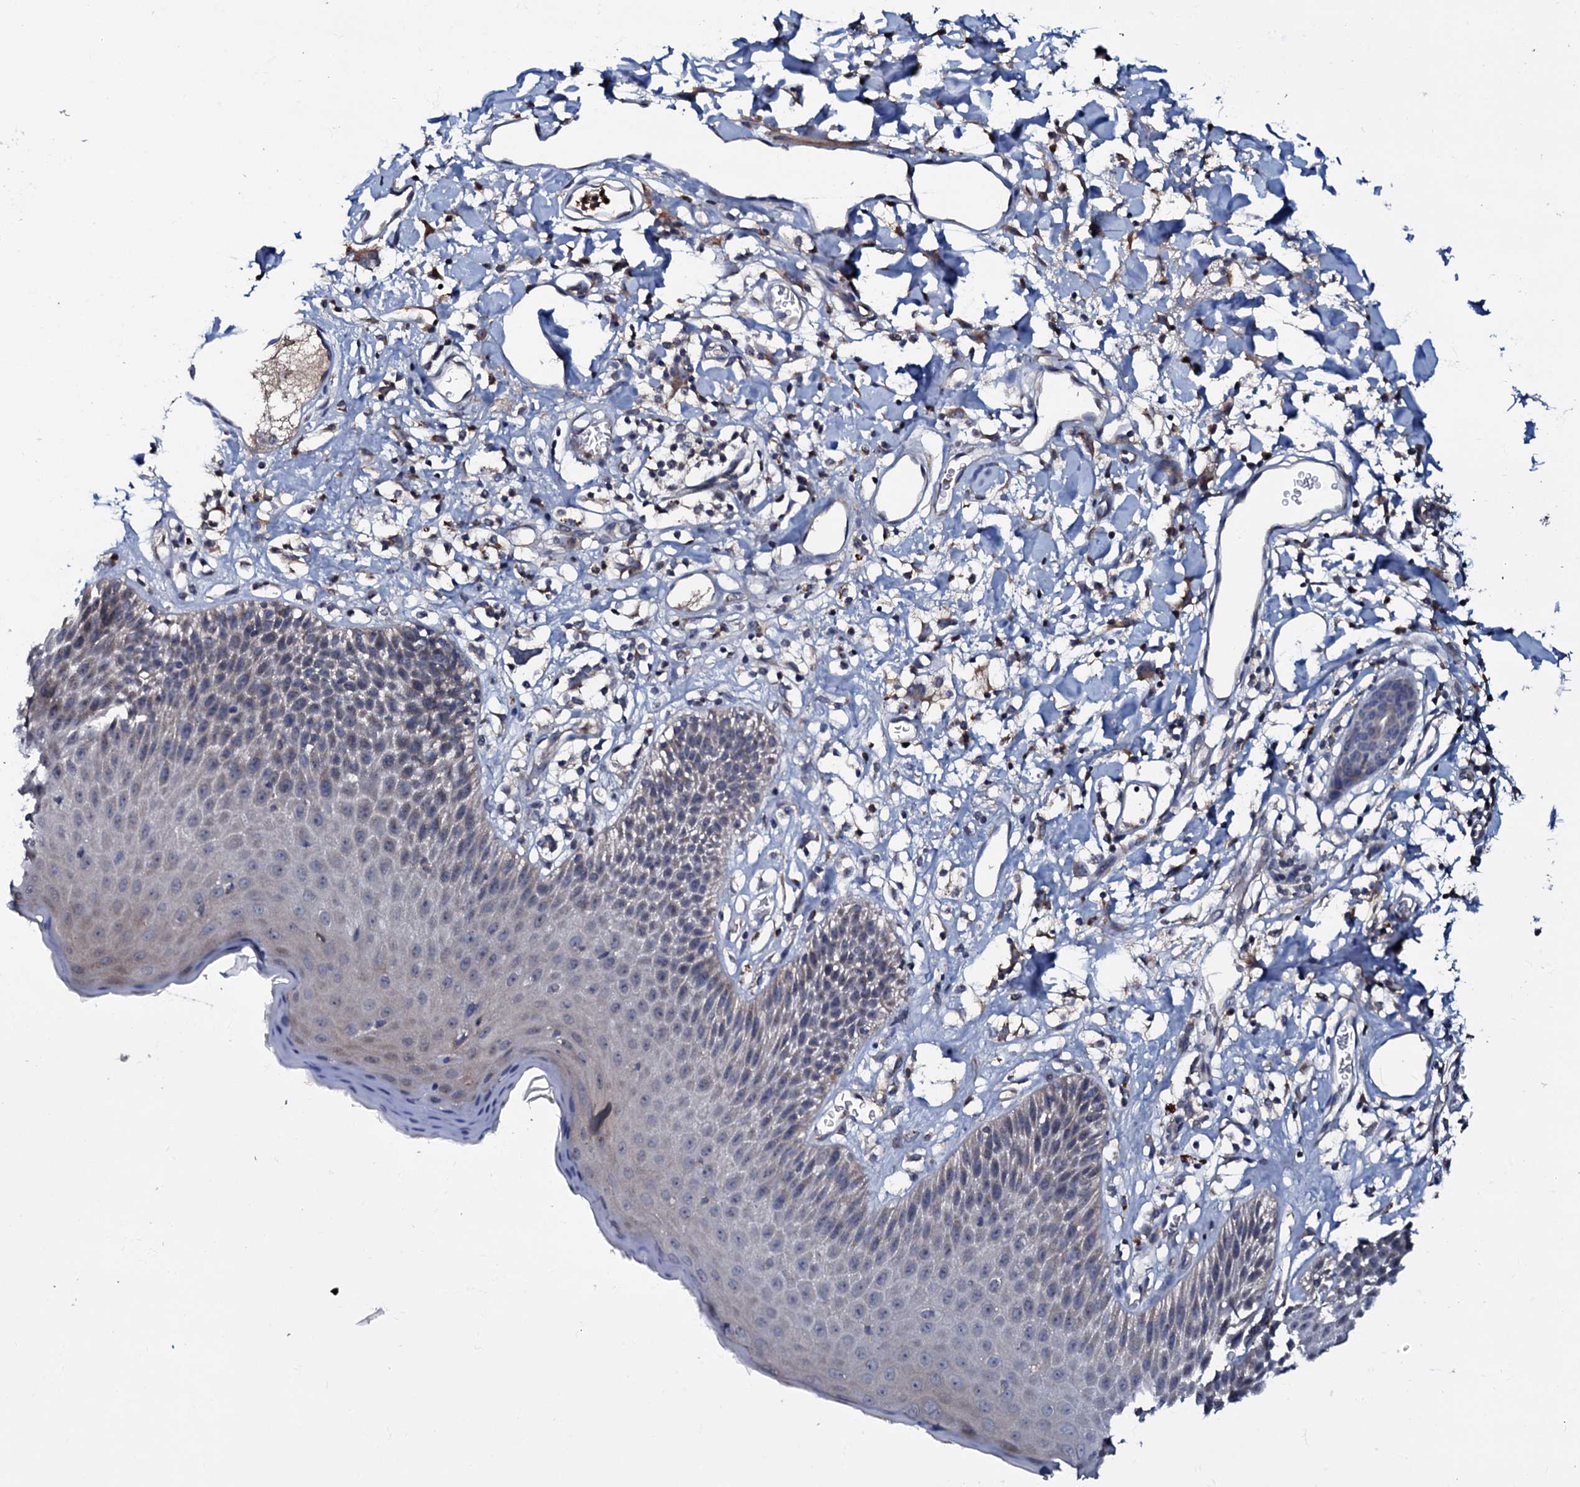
{"staining": {"intensity": "moderate", "quantity": "<25%", "location": "cytoplasmic/membranous"}, "tissue": "skin", "cell_type": "Epidermal cells", "image_type": "normal", "snomed": [{"axis": "morphology", "description": "Normal tissue, NOS"}, {"axis": "topography", "description": "Vulva"}], "caption": "High-power microscopy captured an IHC photomicrograph of benign skin, revealing moderate cytoplasmic/membranous staining in about <25% of epidermal cells.", "gene": "CPNE2", "patient": {"sex": "female", "age": 68}}